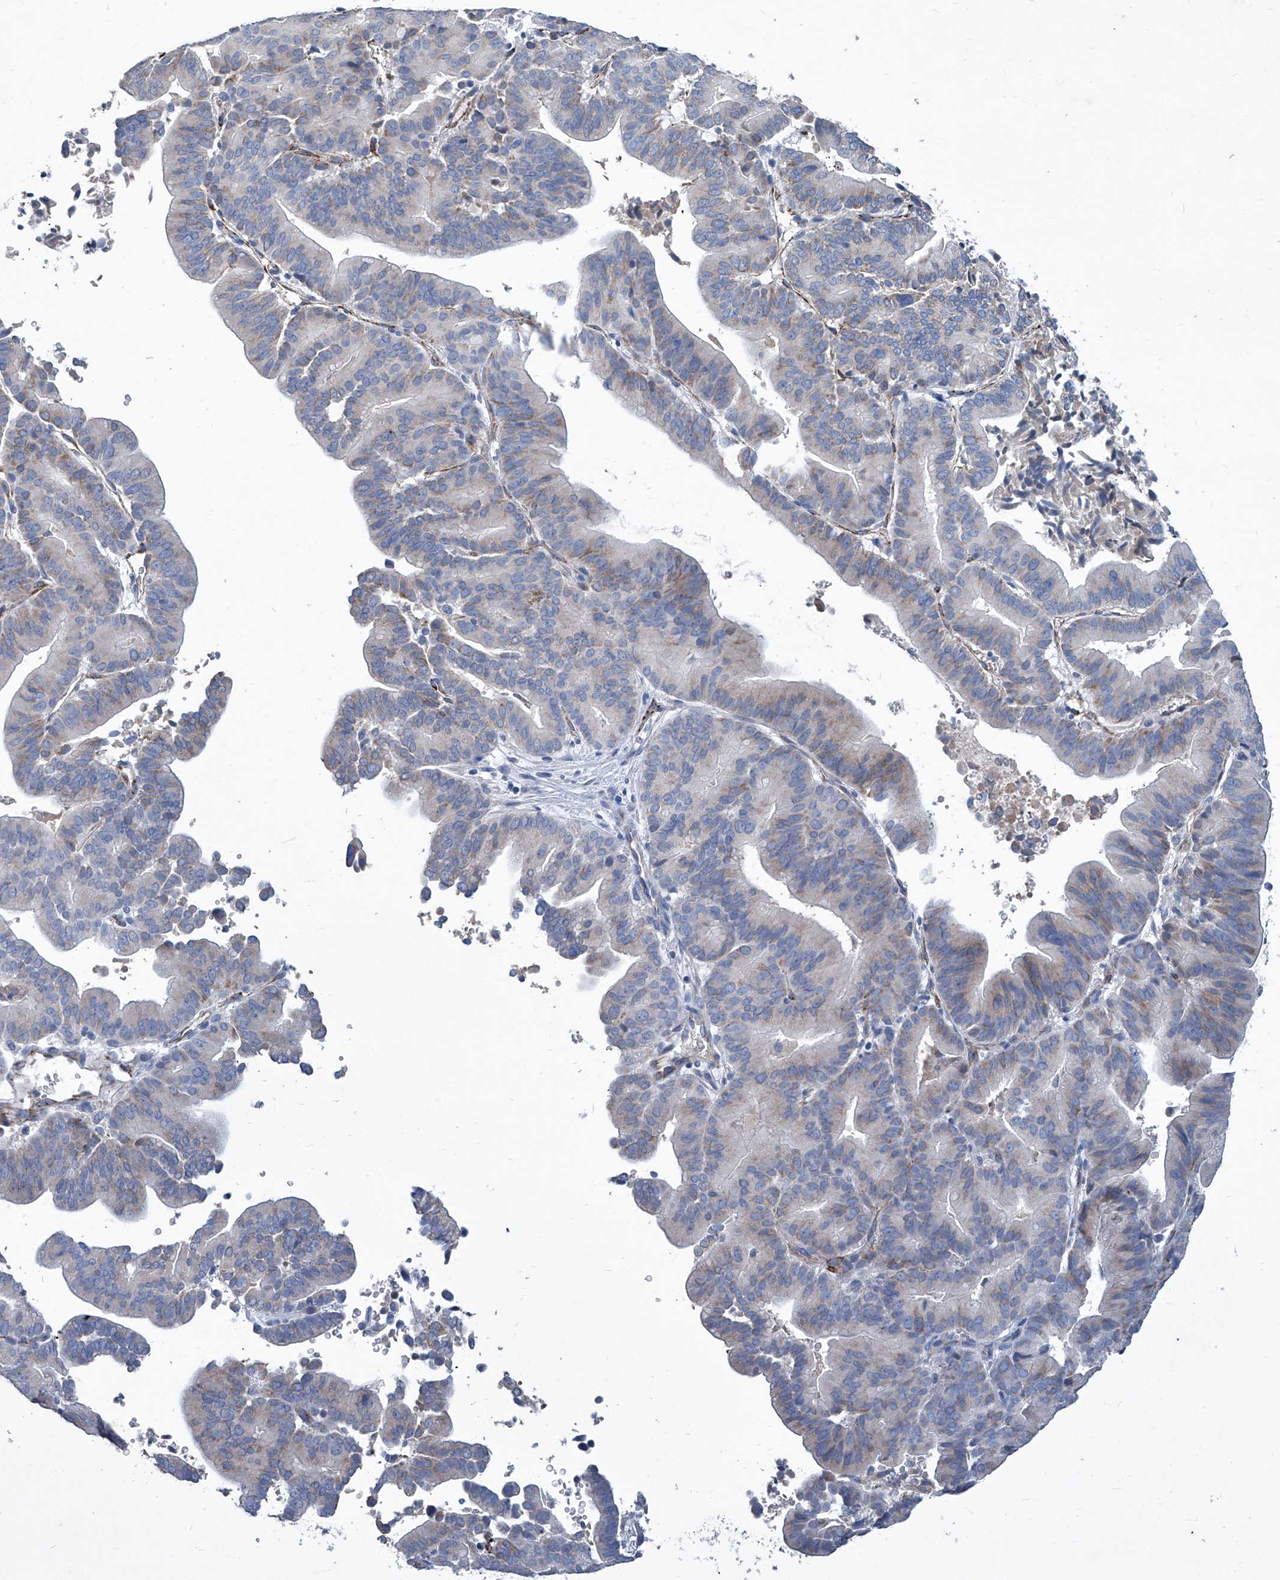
{"staining": {"intensity": "weak", "quantity": "<25%", "location": "cytoplasmic/membranous"}, "tissue": "liver cancer", "cell_type": "Tumor cells", "image_type": "cancer", "snomed": [{"axis": "morphology", "description": "Cholangiocarcinoma"}, {"axis": "topography", "description": "Liver"}], "caption": "Protein analysis of liver cholangiocarcinoma reveals no significant positivity in tumor cells.", "gene": "MTARC1", "patient": {"sex": "female", "age": 75}}